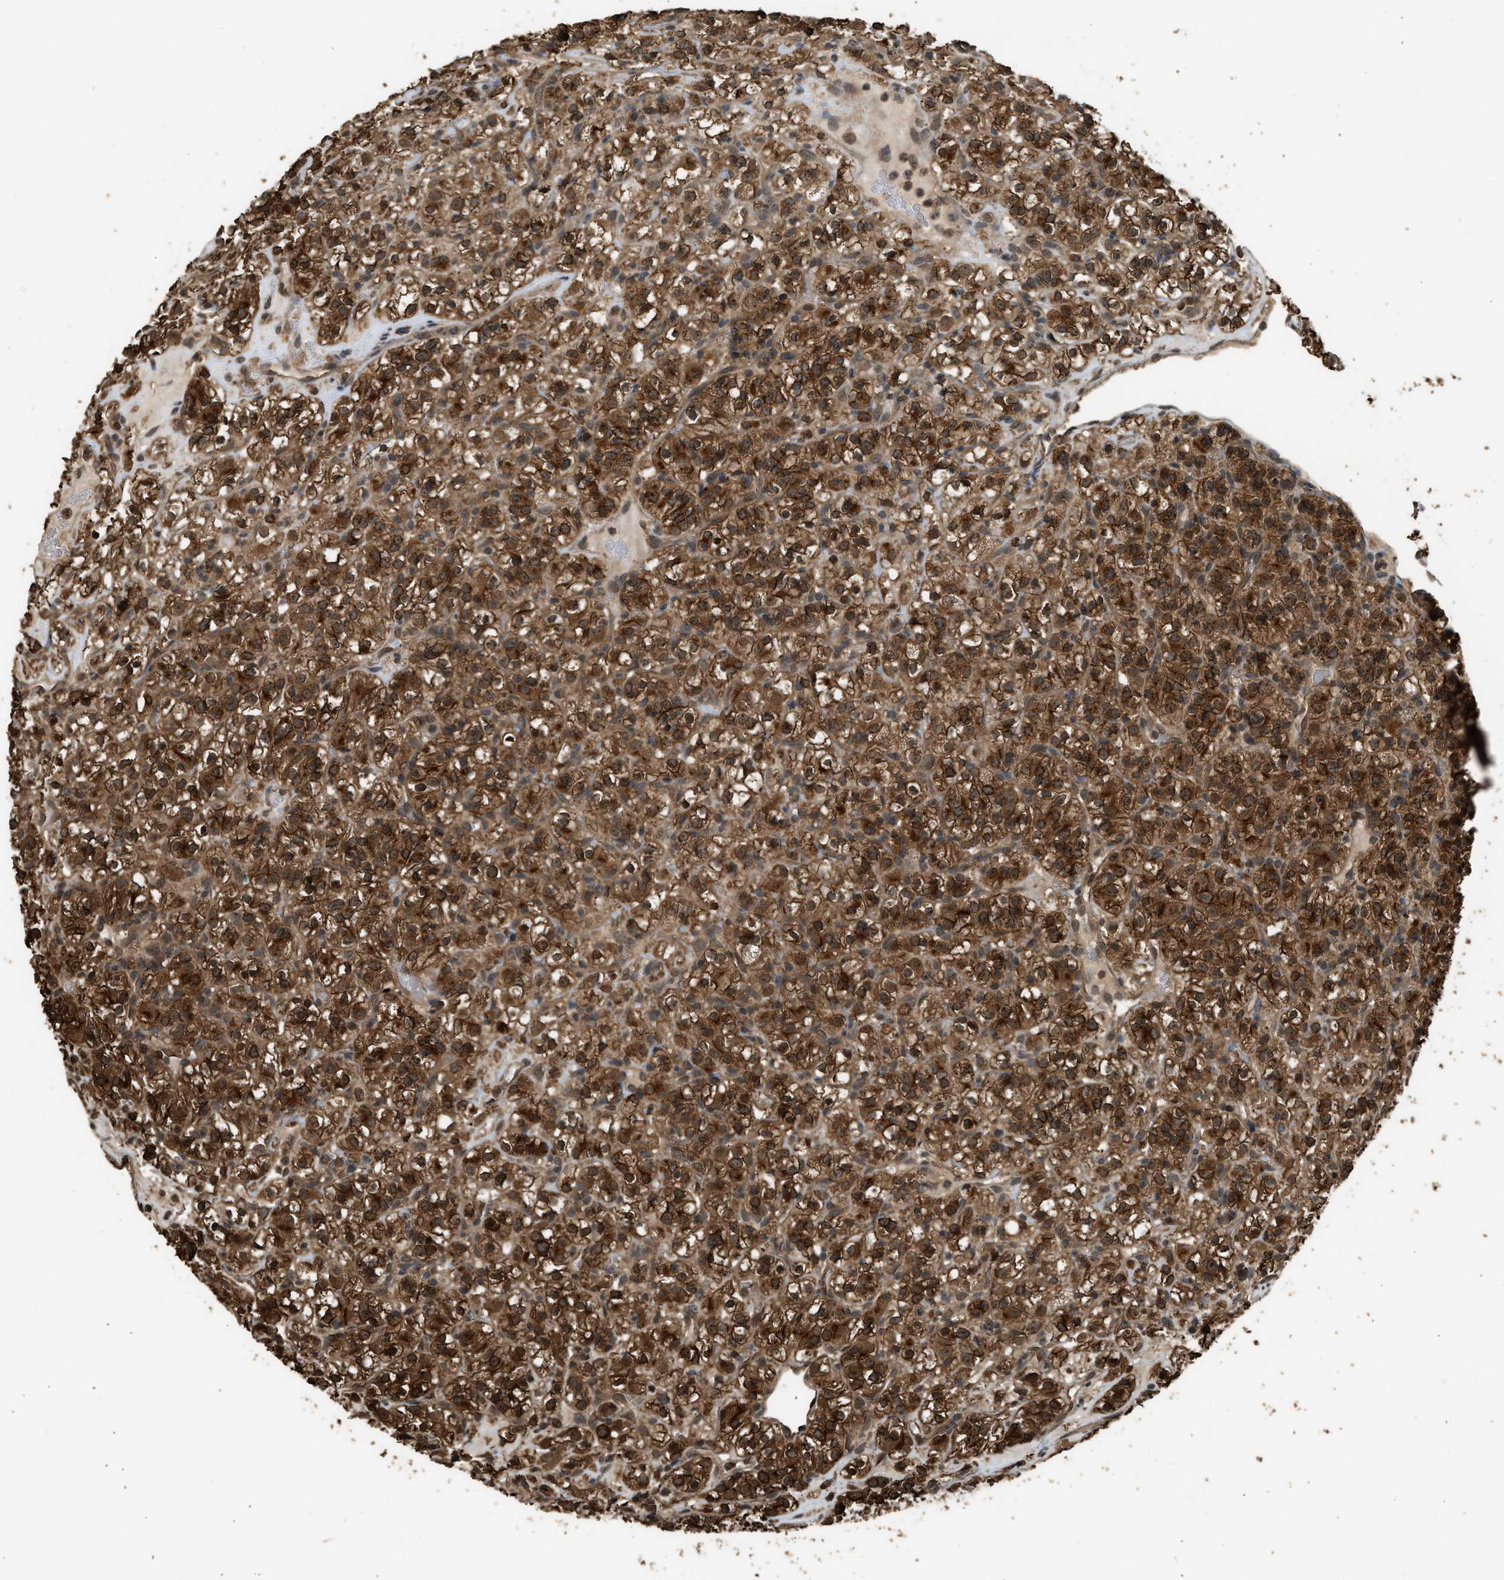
{"staining": {"intensity": "strong", "quantity": ">75%", "location": "cytoplasmic/membranous"}, "tissue": "renal cancer", "cell_type": "Tumor cells", "image_type": "cancer", "snomed": [{"axis": "morphology", "description": "Normal tissue, NOS"}, {"axis": "morphology", "description": "Adenocarcinoma, NOS"}, {"axis": "topography", "description": "Kidney"}], "caption": "Renal cancer (adenocarcinoma) was stained to show a protein in brown. There is high levels of strong cytoplasmic/membranous staining in about >75% of tumor cells.", "gene": "MYBL2", "patient": {"sex": "female", "age": 72}}